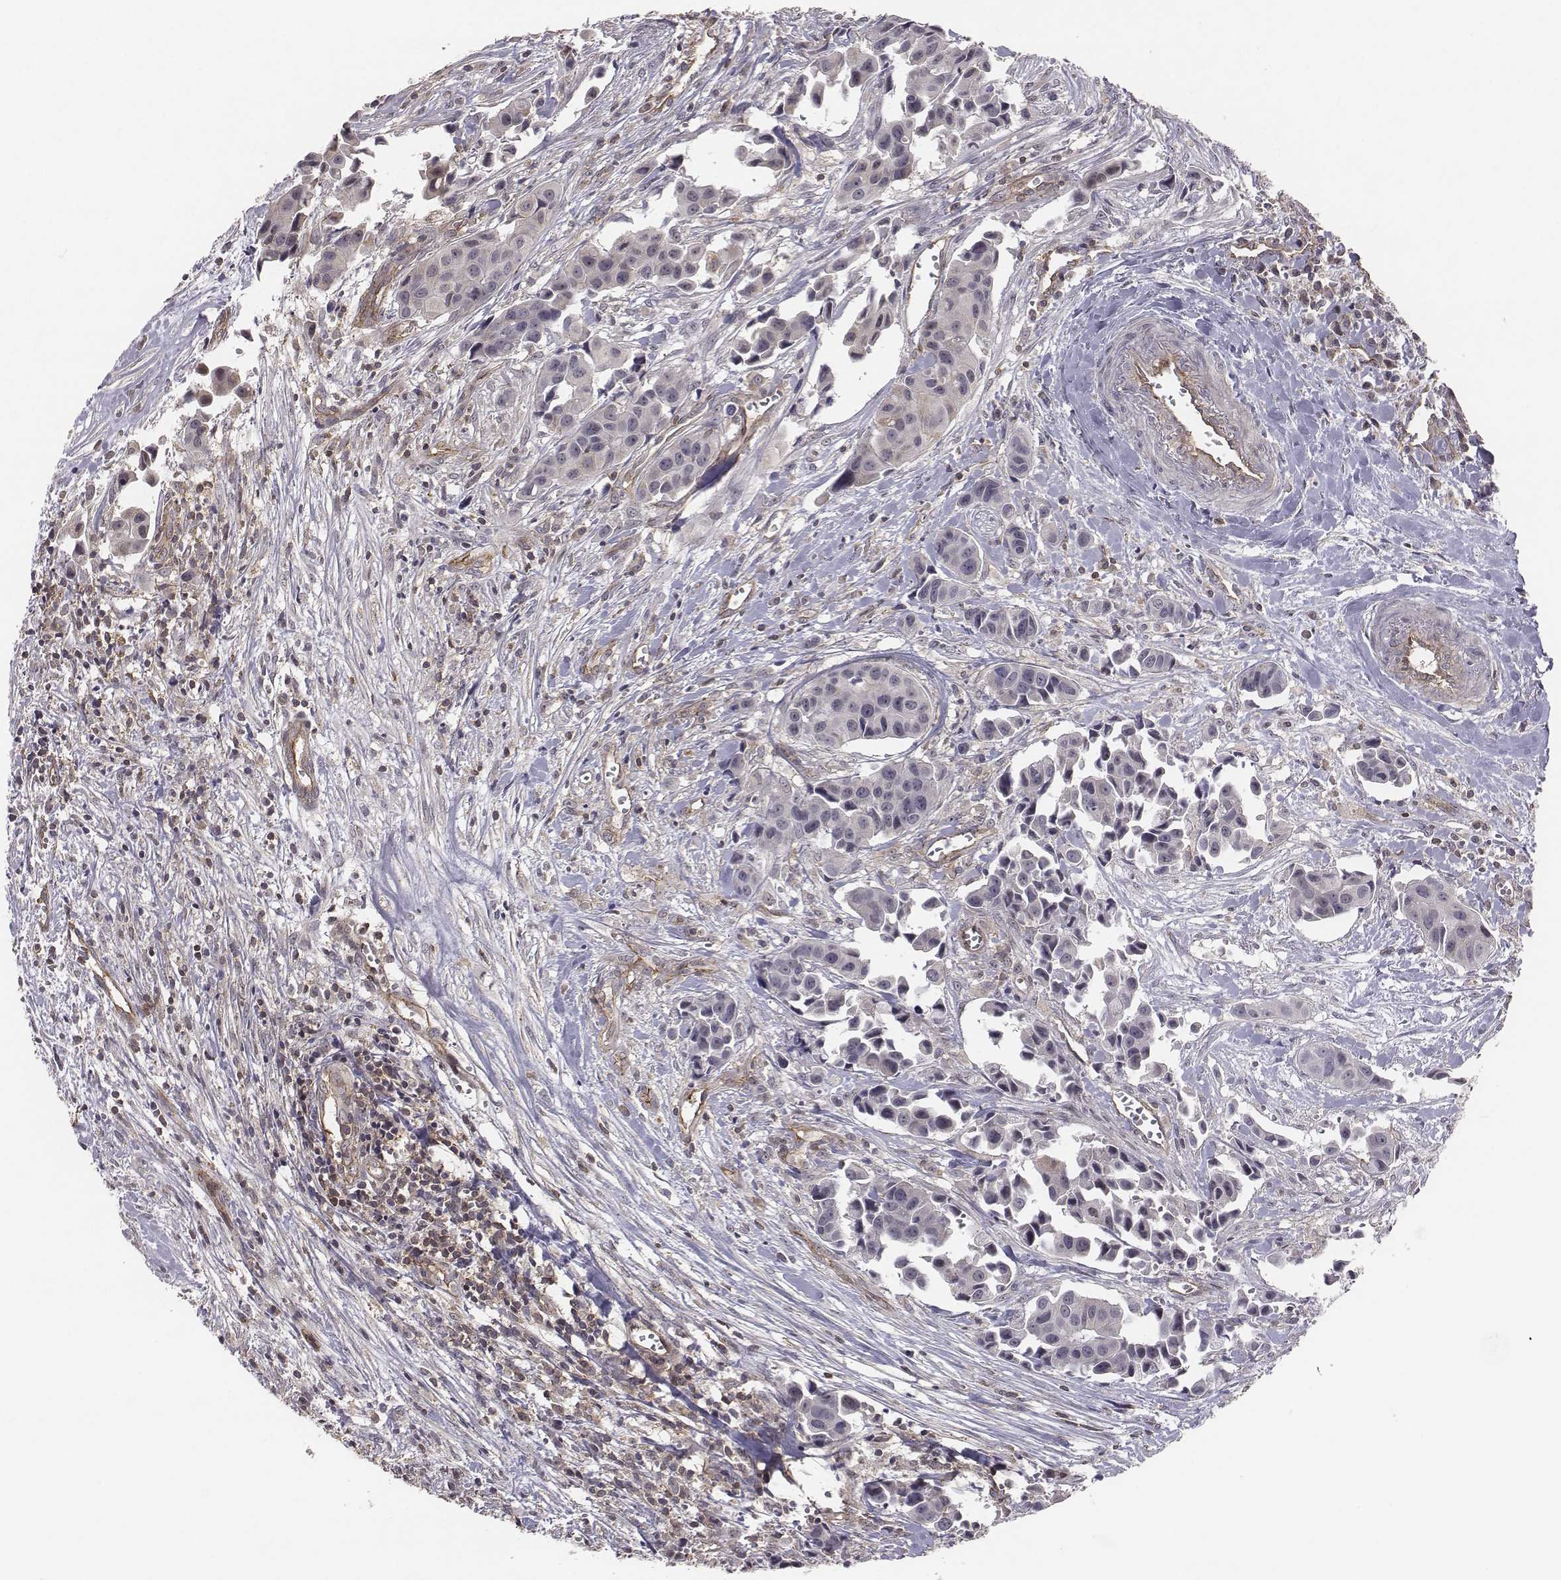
{"staining": {"intensity": "negative", "quantity": "none", "location": "none"}, "tissue": "head and neck cancer", "cell_type": "Tumor cells", "image_type": "cancer", "snomed": [{"axis": "morphology", "description": "Adenocarcinoma, NOS"}, {"axis": "topography", "description": "Head-Neck"}], "caption": "Tumor cells are negative for brown protein staining in head and neck cancer (adenocarcinoma).", "gene": "PTPRG", "patient": {"sex": "male", "age": 76}}